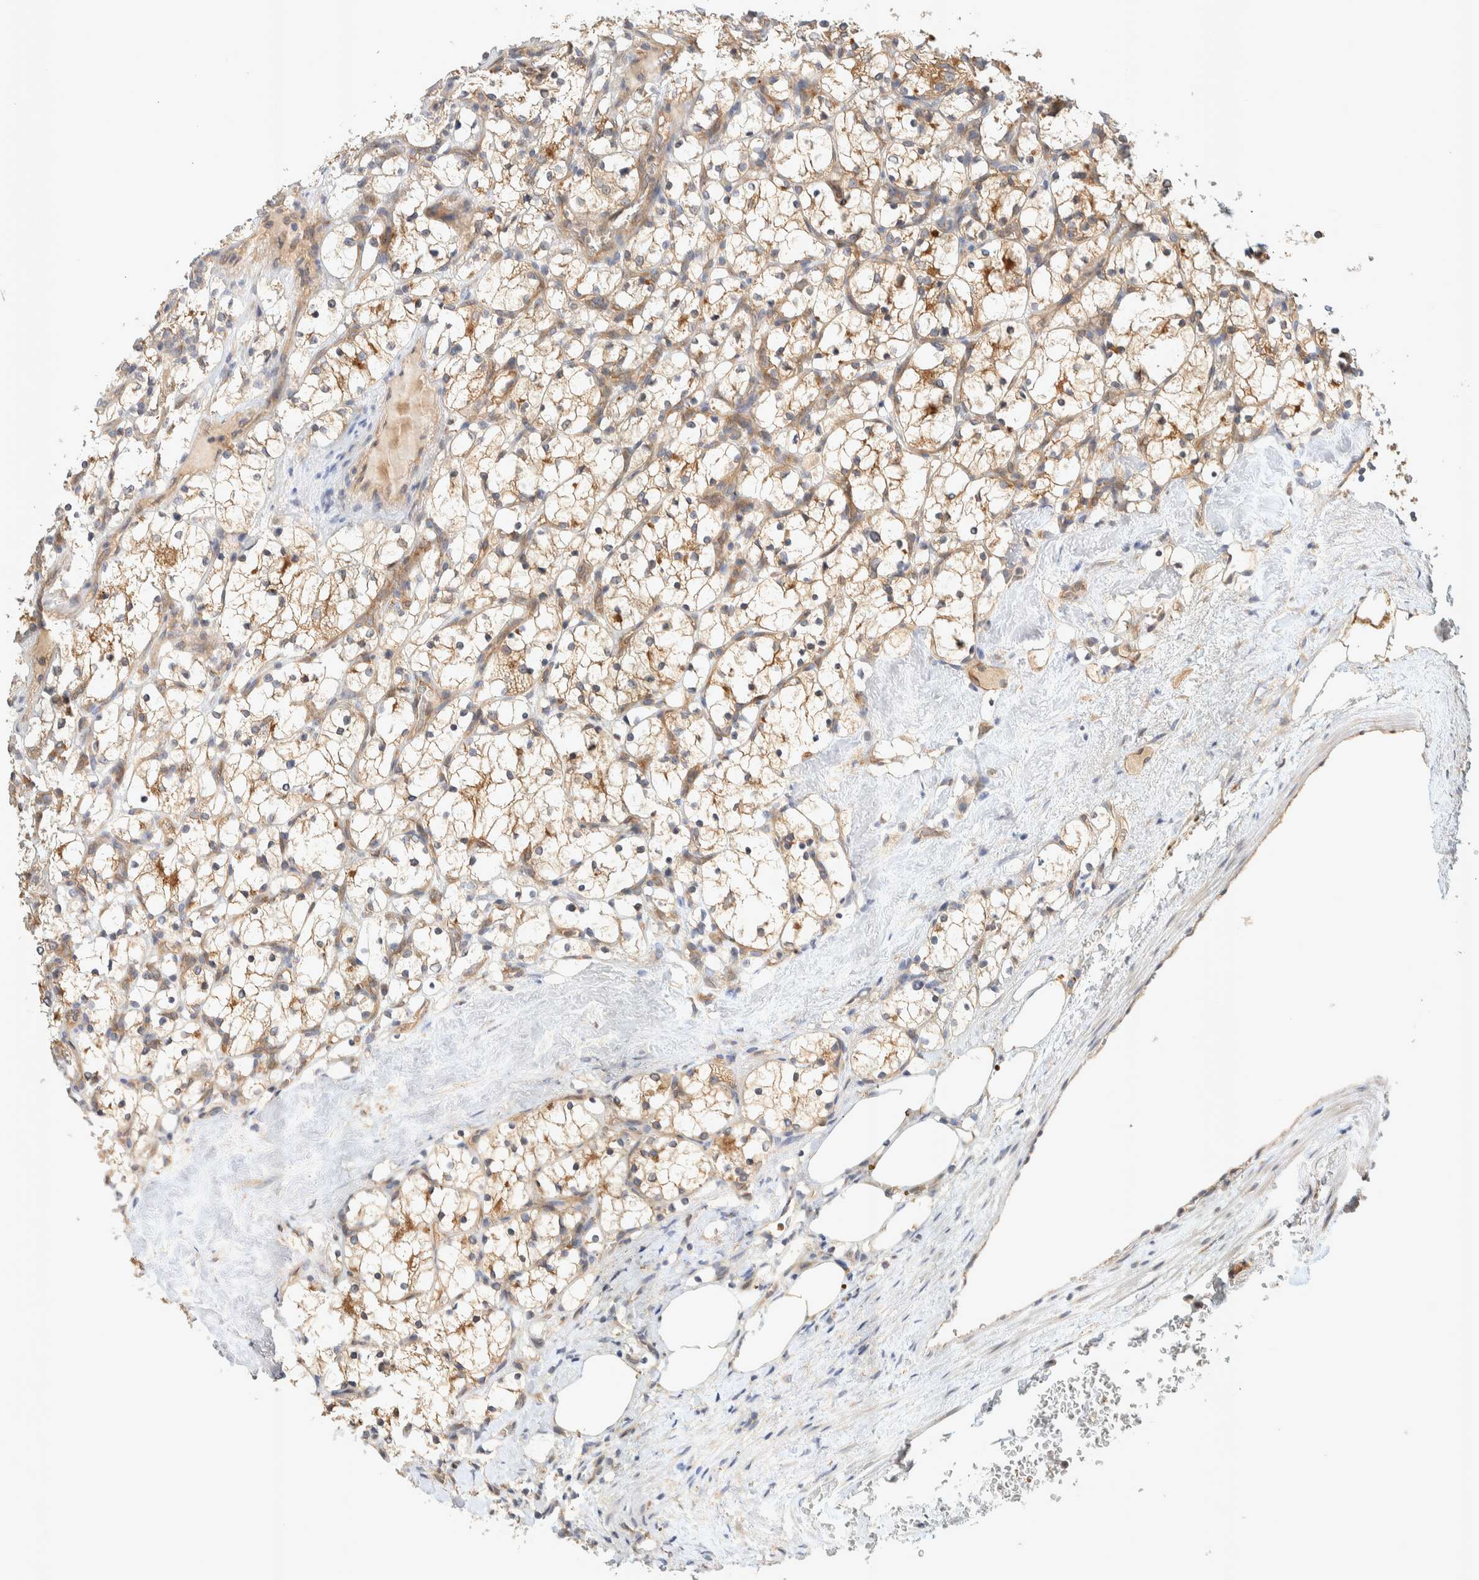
{"staining": {"intensity": "weak", "quantity": ">75%", "location": "cytoplasmic/membranous"}, "tissue": "renal cancer", "cell_type": "Tumor cells", "image_type": "cancer", "snomed": [{"axis": "morphology", "description": "Adenocarcinoma, NOS"}, {"axis": "topography", "description": "Kidney"}], "caption": "Protein expression analysis of renal cancer shows weak cytoplasmic/membranous positivity in approximately >75% of tumor cells.", "gene": "PXK", "patient": {"sex": "female", "age": 69}}